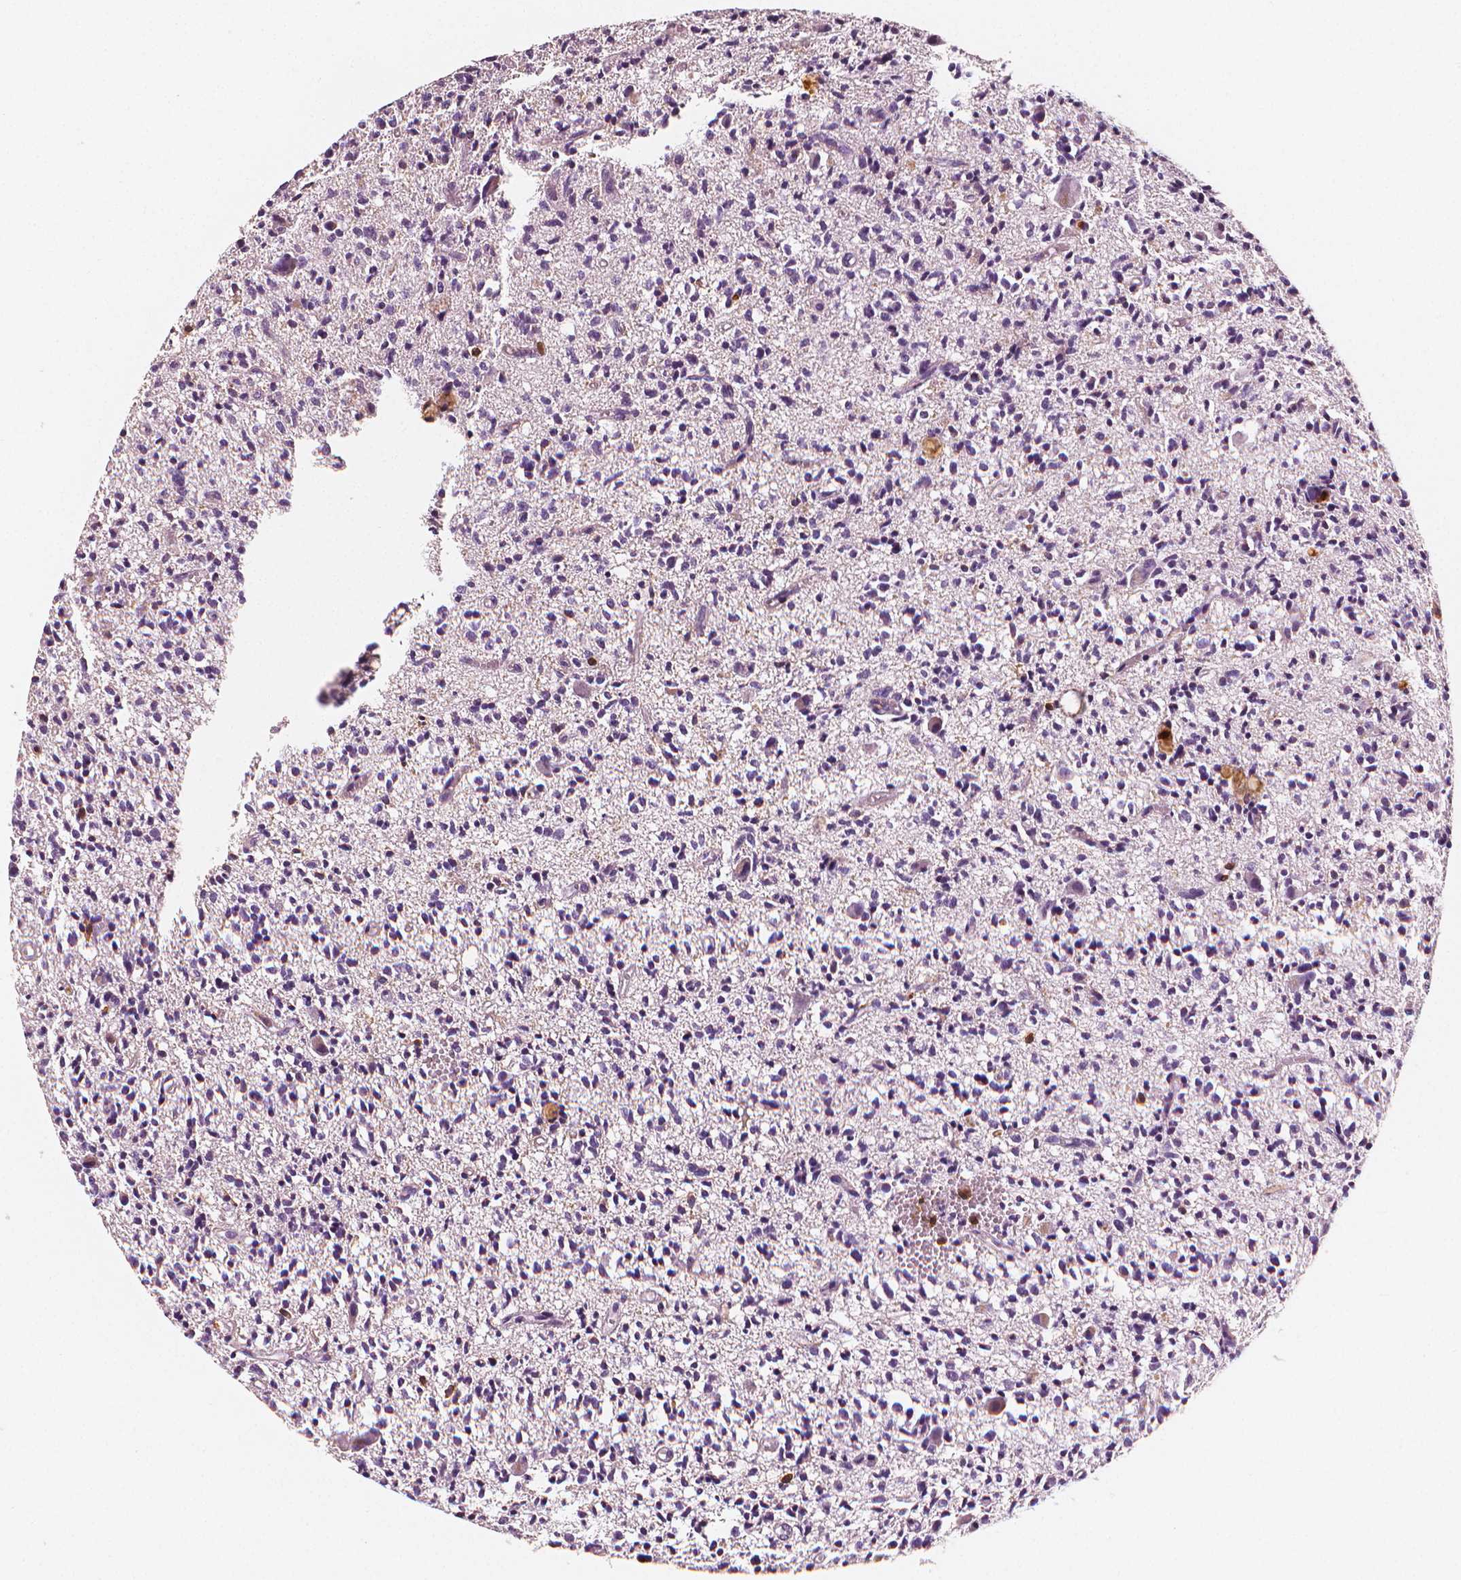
{"staining": {"intensity": "negative", "quantity": "none", "location": "none"}, "tissue": "glioma", "cell_type": "Tumor cells", "image_type": "cancer", "snomed": [{"axis": "morphology", "description": "Glioma, malignant, Low grade"}, {"axis": "topography", "description": "Brain"}], "caption": "High power microscopy histopathology image of an immunohistochemistry photomicrograph of malignant low-grade glioma, revealing no significant staining in tumor cells.", "gene": "PTPRC", "patient": {"sex": "male", "age": 64}}